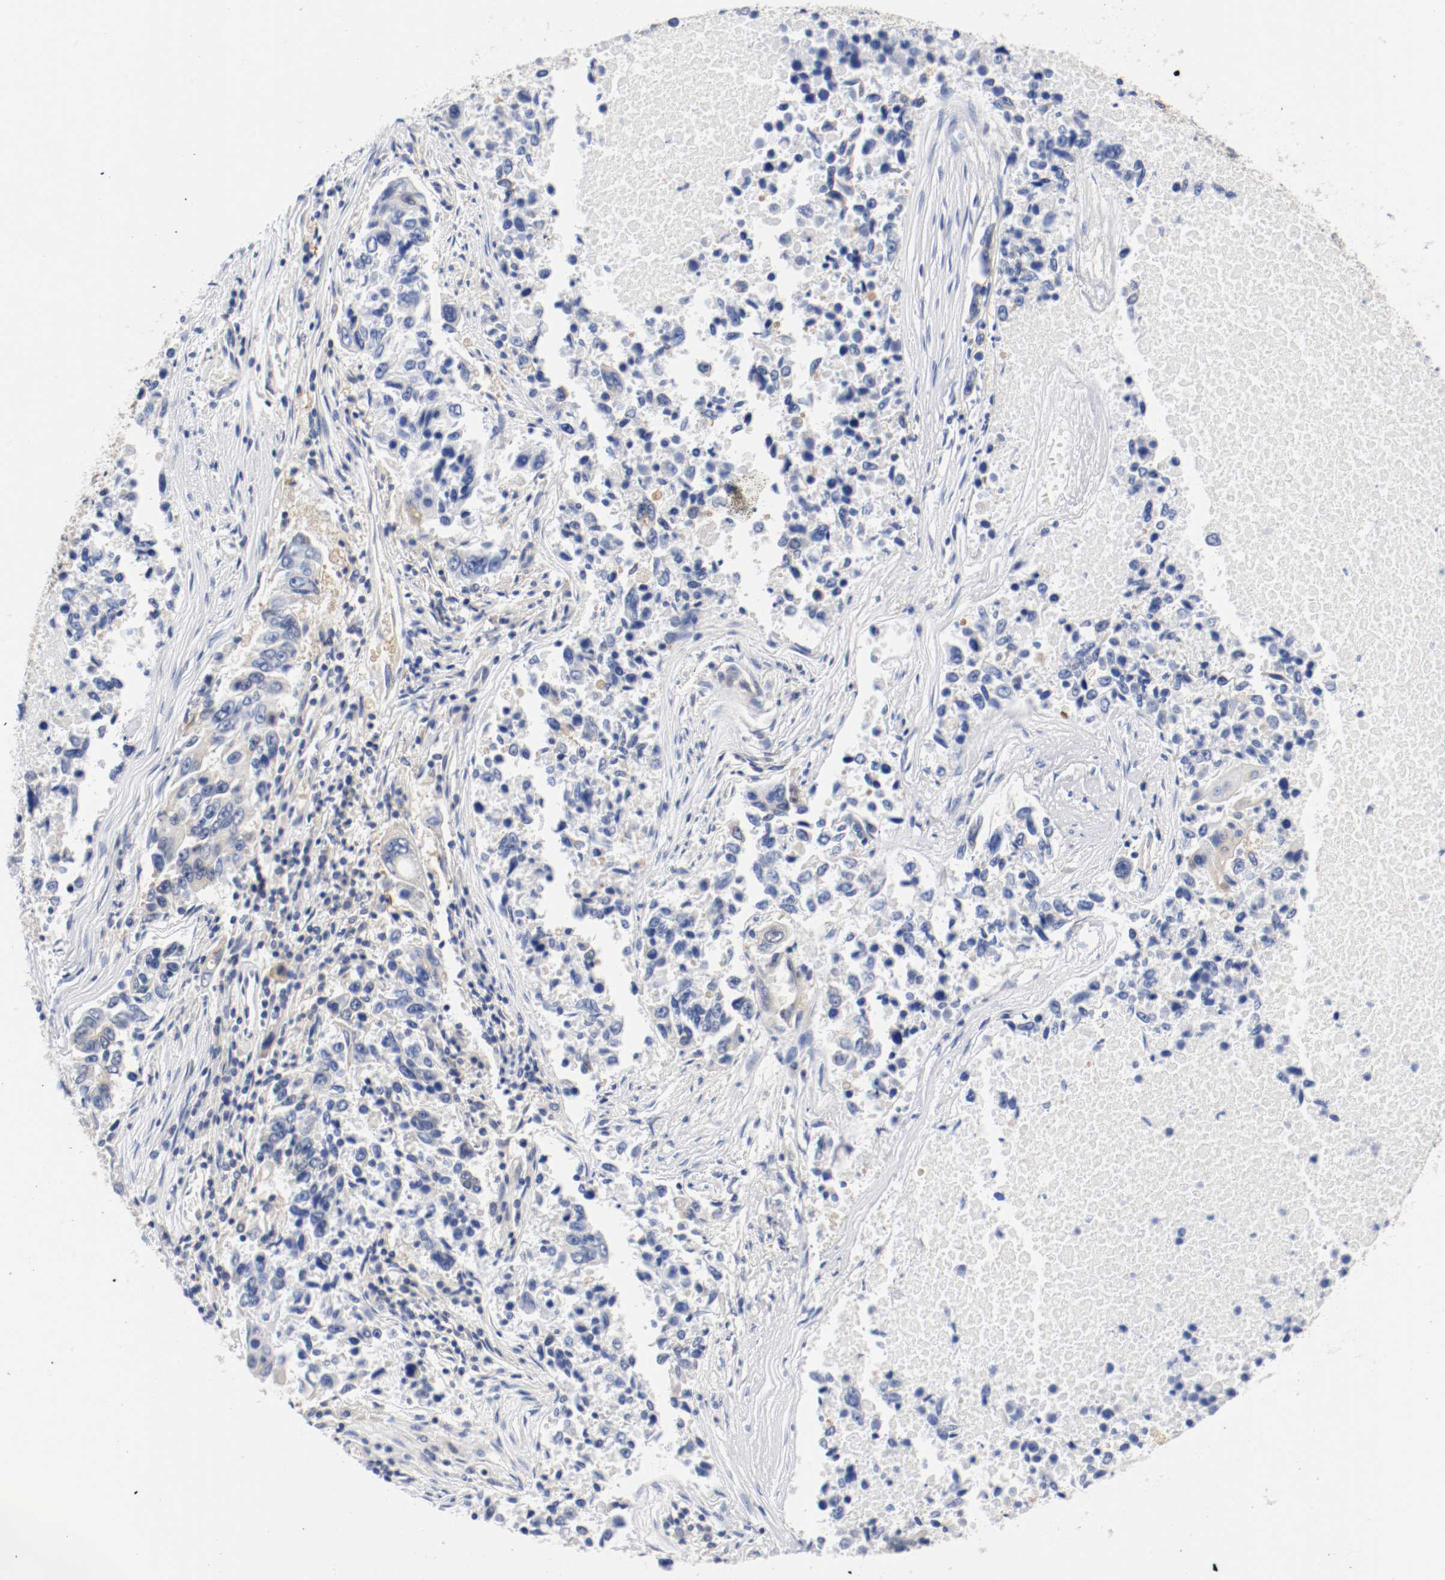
{"staining": {"intensity": "weak", "quantity": "<25%", "location": "cytoplasmic/membranous"}, "tissue": "lung cancer", "cell_type": "Tumor cells", "image_type": "cancer", "snomed": [{"axis": "morphology", "description": "Adenocarcinoma, NOS"}, {"axis": "topography", "description": "Lung"}], "caption": "A histopathology image of human lung cancer is negative for staining in tumor cells. (DAB (3,3'-diaminobenzidine) immunohistochemistry (IHC) with hematoxylin counter stain).", "gene": "HGS", "patient": {"sex": "male", "age": 84}}